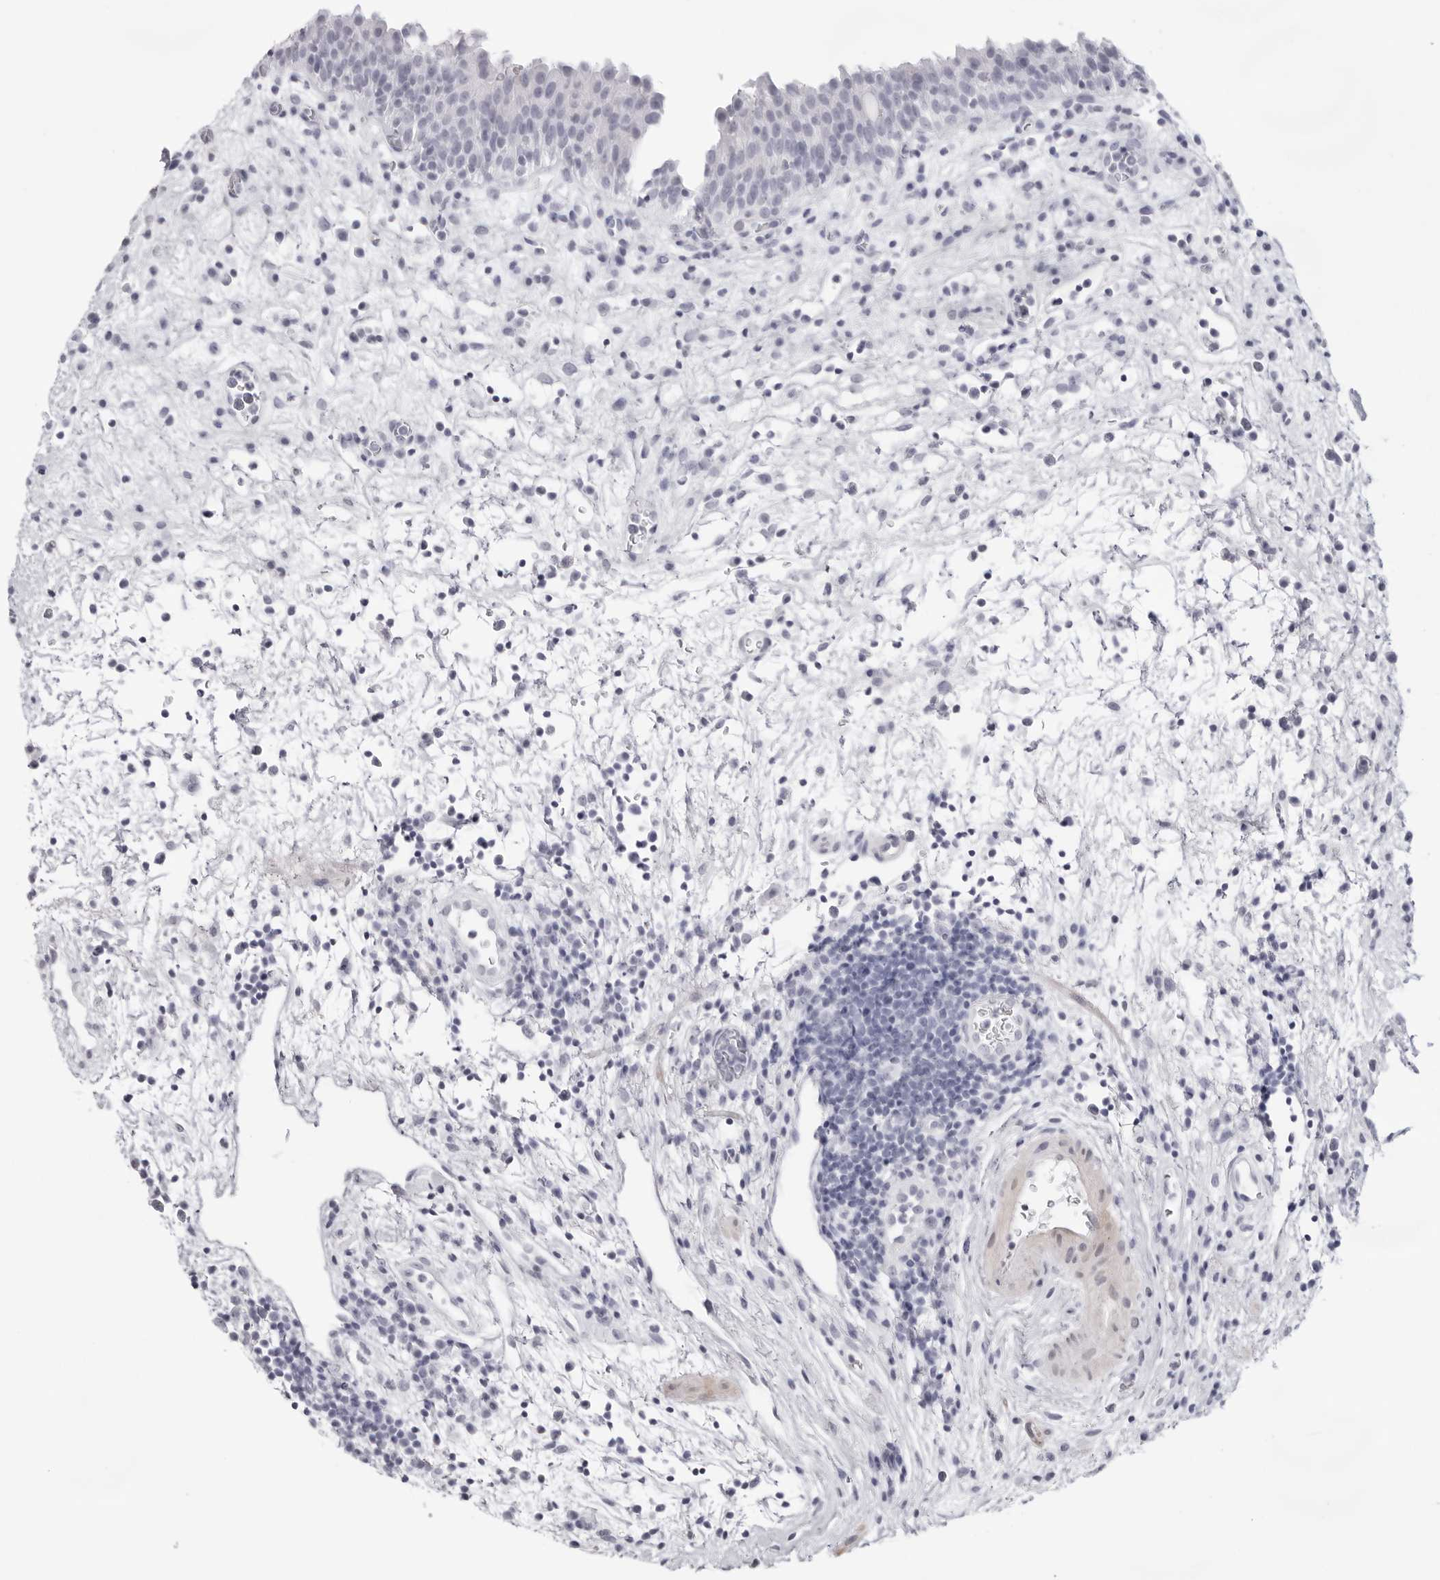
{"staining": {"intensity": "negative", "quantity": "none", "location": "none"}, "tissue": "urinary bladder", "cell_type": "Urothelial cells", "image_type": "normal", "snomed": [{"axis": "morphology", "description": "Normal tissue, NOS"}, {"axis": "morphology", "description": "Inflammation, NOS"}, {"axis": "topography", "description": "Urinary bladder"}], "caption": "Immunohistochemistry micrograph of normal urinary bladder: human urinary bladder stained with DAB (3,3'-diaminobenzidine) displays no significant protein expression in urothelial cells.", "gene": "INSL3", "patient": {"sex": "female", "age": 75}}